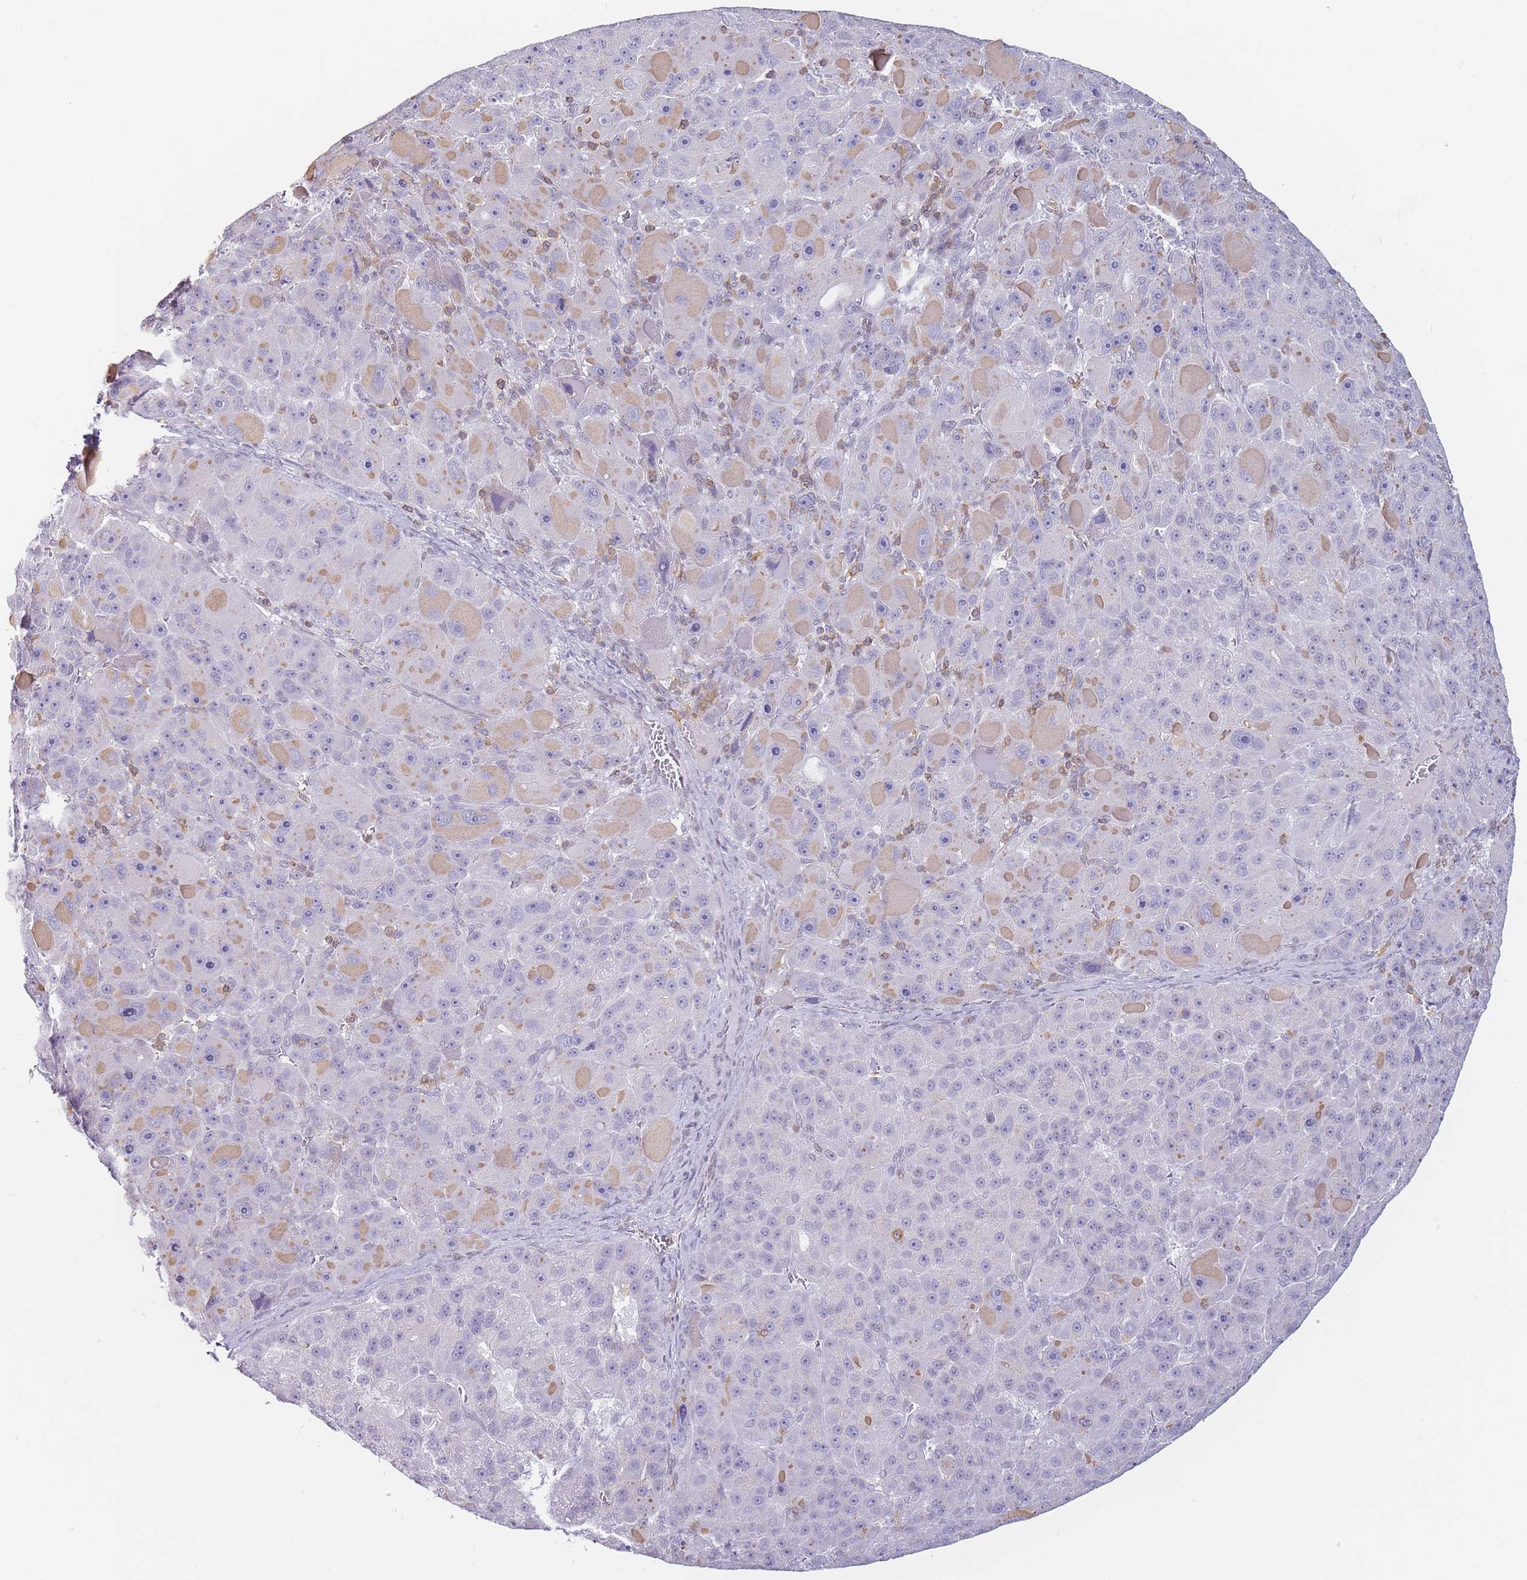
{"staining": {"intensity": "negative", "quantity": "none", "location": "none"}, "tissue": "liver cancer", "cell_type": "Tumor cells", "image_type": "cancer", "snomed": [{"axis": "morphology", "description": "Carcinoma, Hepatocellular, NOS"}, {"axis": "topography", "description": "Liver"}], "caption": "High magnification brightfield microscopy of liver hepatocellular carcinoma stained with DAB (3,3'-diaminobenzidine) (brown) and counterstained with hematoxylin (blue): tumor cells show no significant staining.", "gene": "JAKMIP1", "patient": {"sex": "male", "age": 76}}